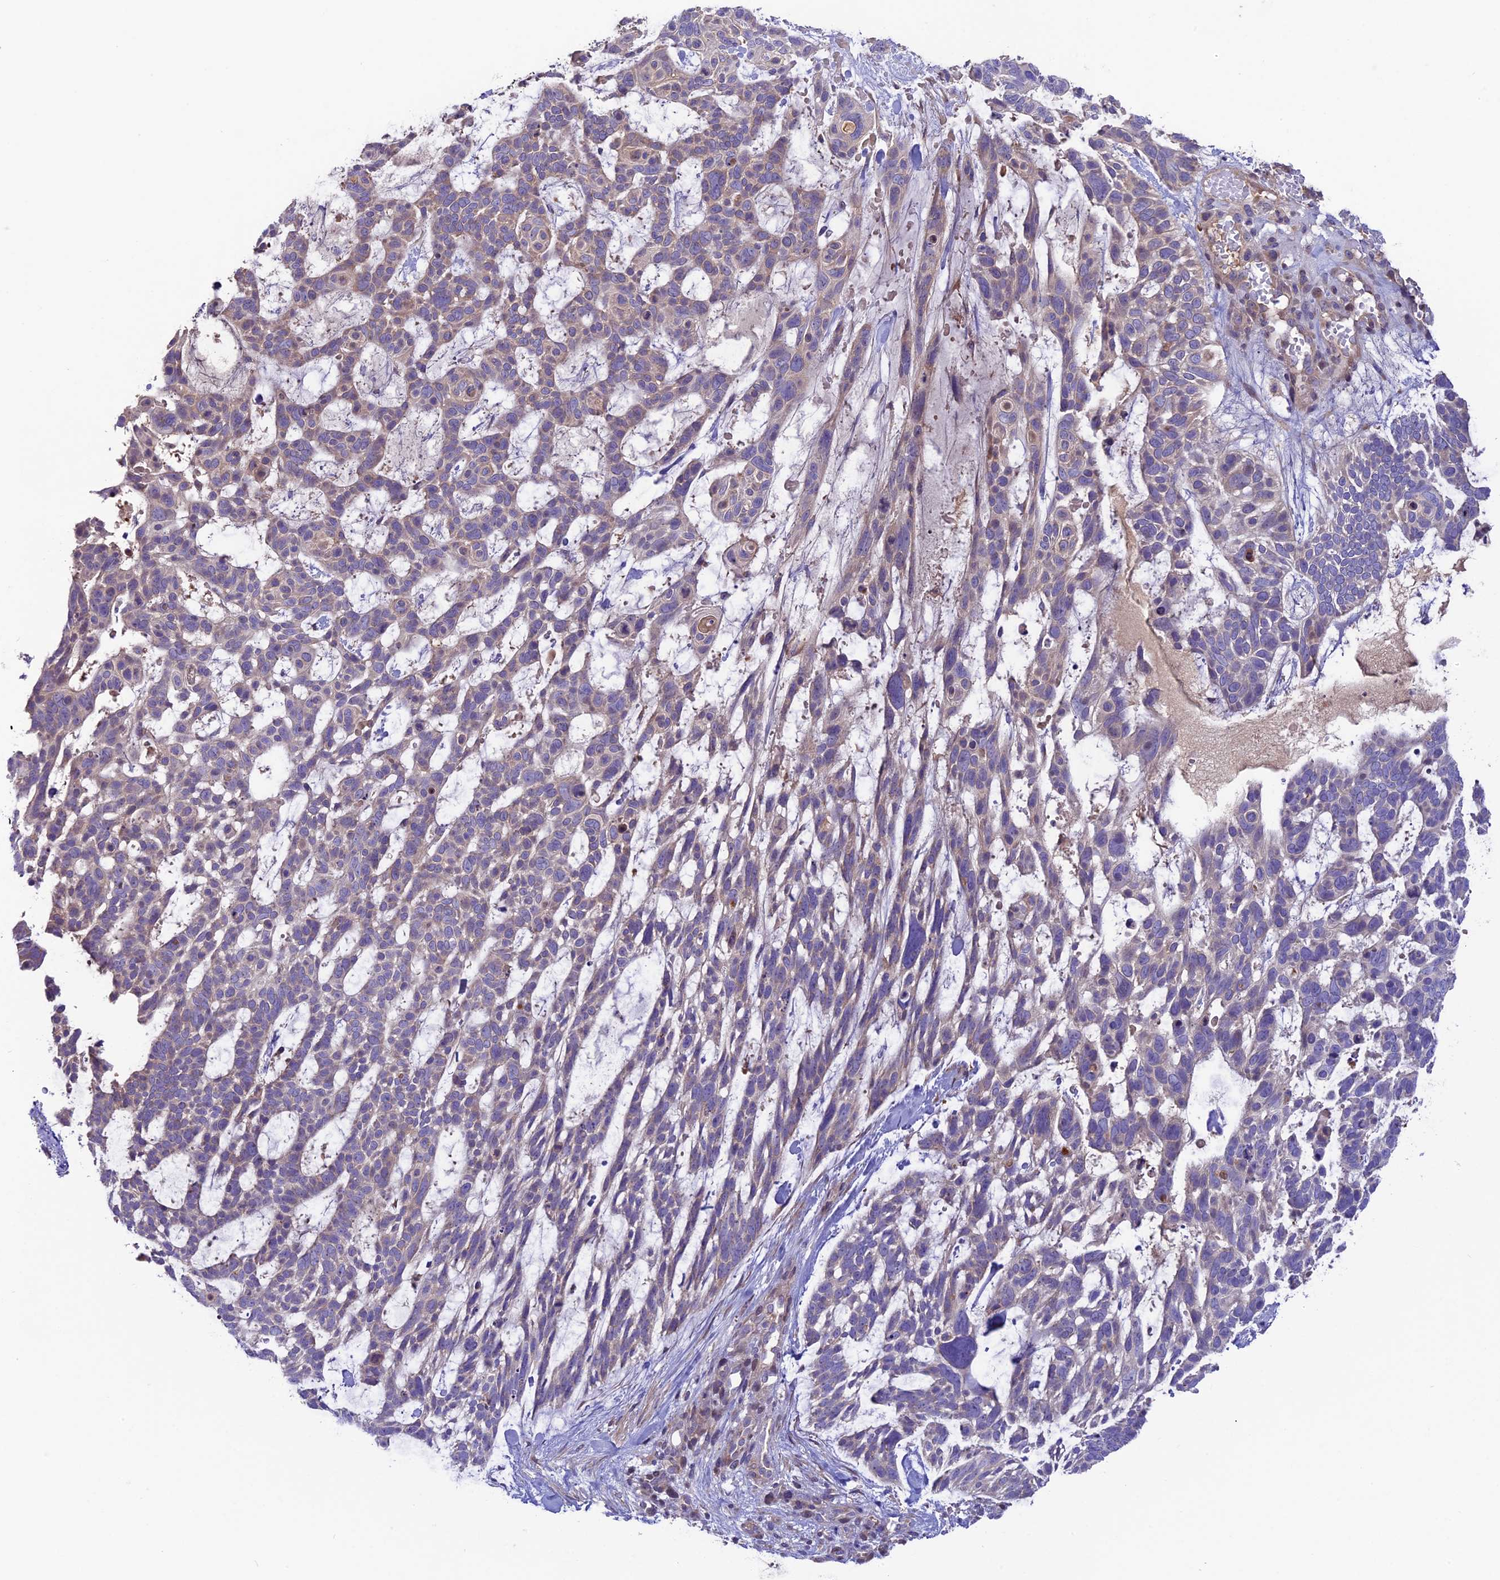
{"staining": {"intensity": "negative", "quantity": "none", "location": "none"}, "tissue": "skin cancer", "cell_type": "Tumor cells", "image_type": "cancer", "snomed": [{"axis": "morphology", "description": "Basal cell carcinoma"}, {"axis": "topography", "description": "Skin"}], "caption": "This is an immunohistochemistry (IHC) histopathology image of skin cancer. There is no staining in tumor cells.", "gene": "COG8", "patient": {"sex": "male", "age": 88}}